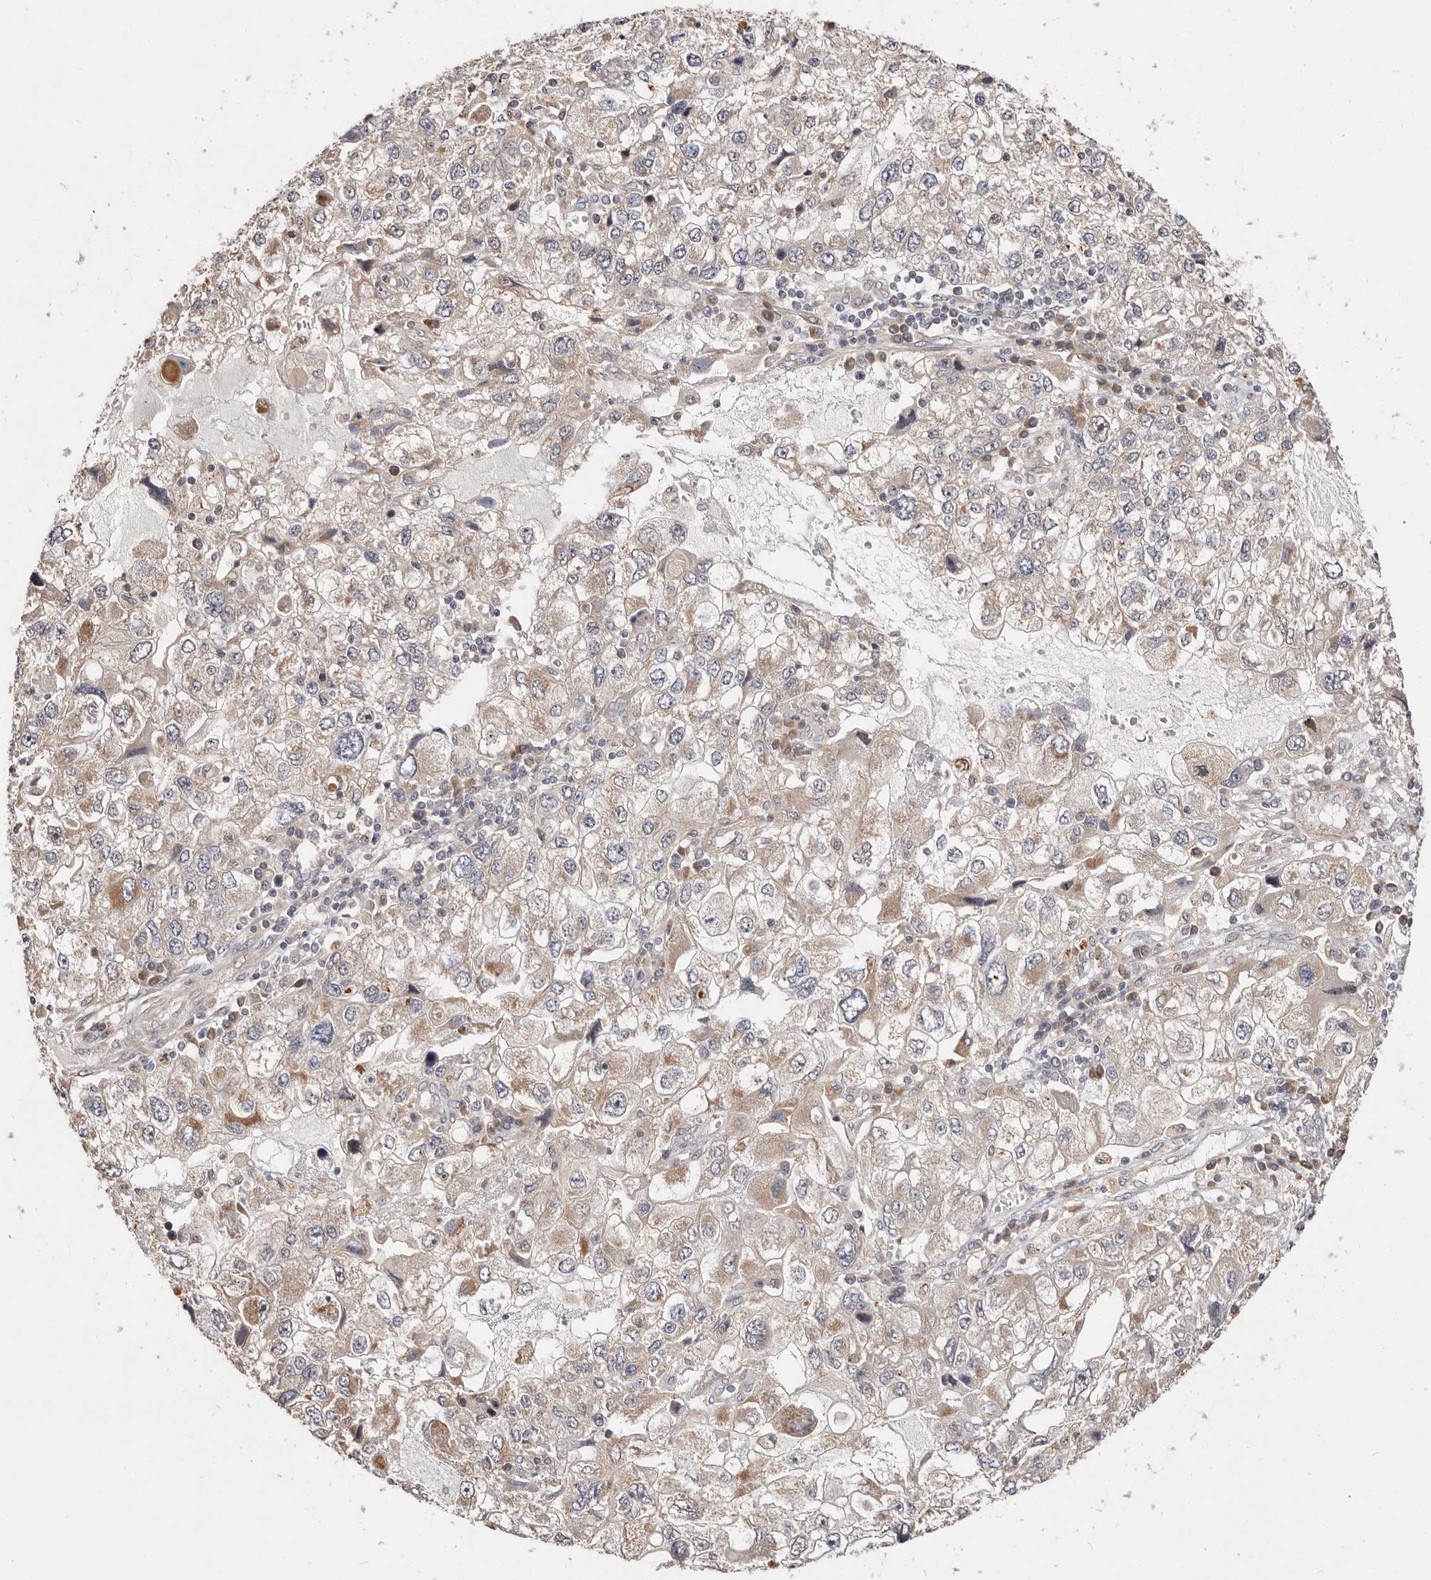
{"staining": {"intensity": "weak", "quantity": "25%-75%", "location": "cytoplasmic/membranous"}, "tissue": "endometrial cancer", "cell_type": "Tumor cells", "image_type": "cancer", "snomed": [{"axis": "morphology", "description": "Adenocarcinoma, NOS"}, {"axis": "topography", "description": "Endometrium"}], "caption": "The immunohistochemical stain shows weak cytoplasmic/membranous staining in tumor cells of endometrial cancer tissue.", "gene": "USP33", "patient": {"sex": "female", "age": 49}}